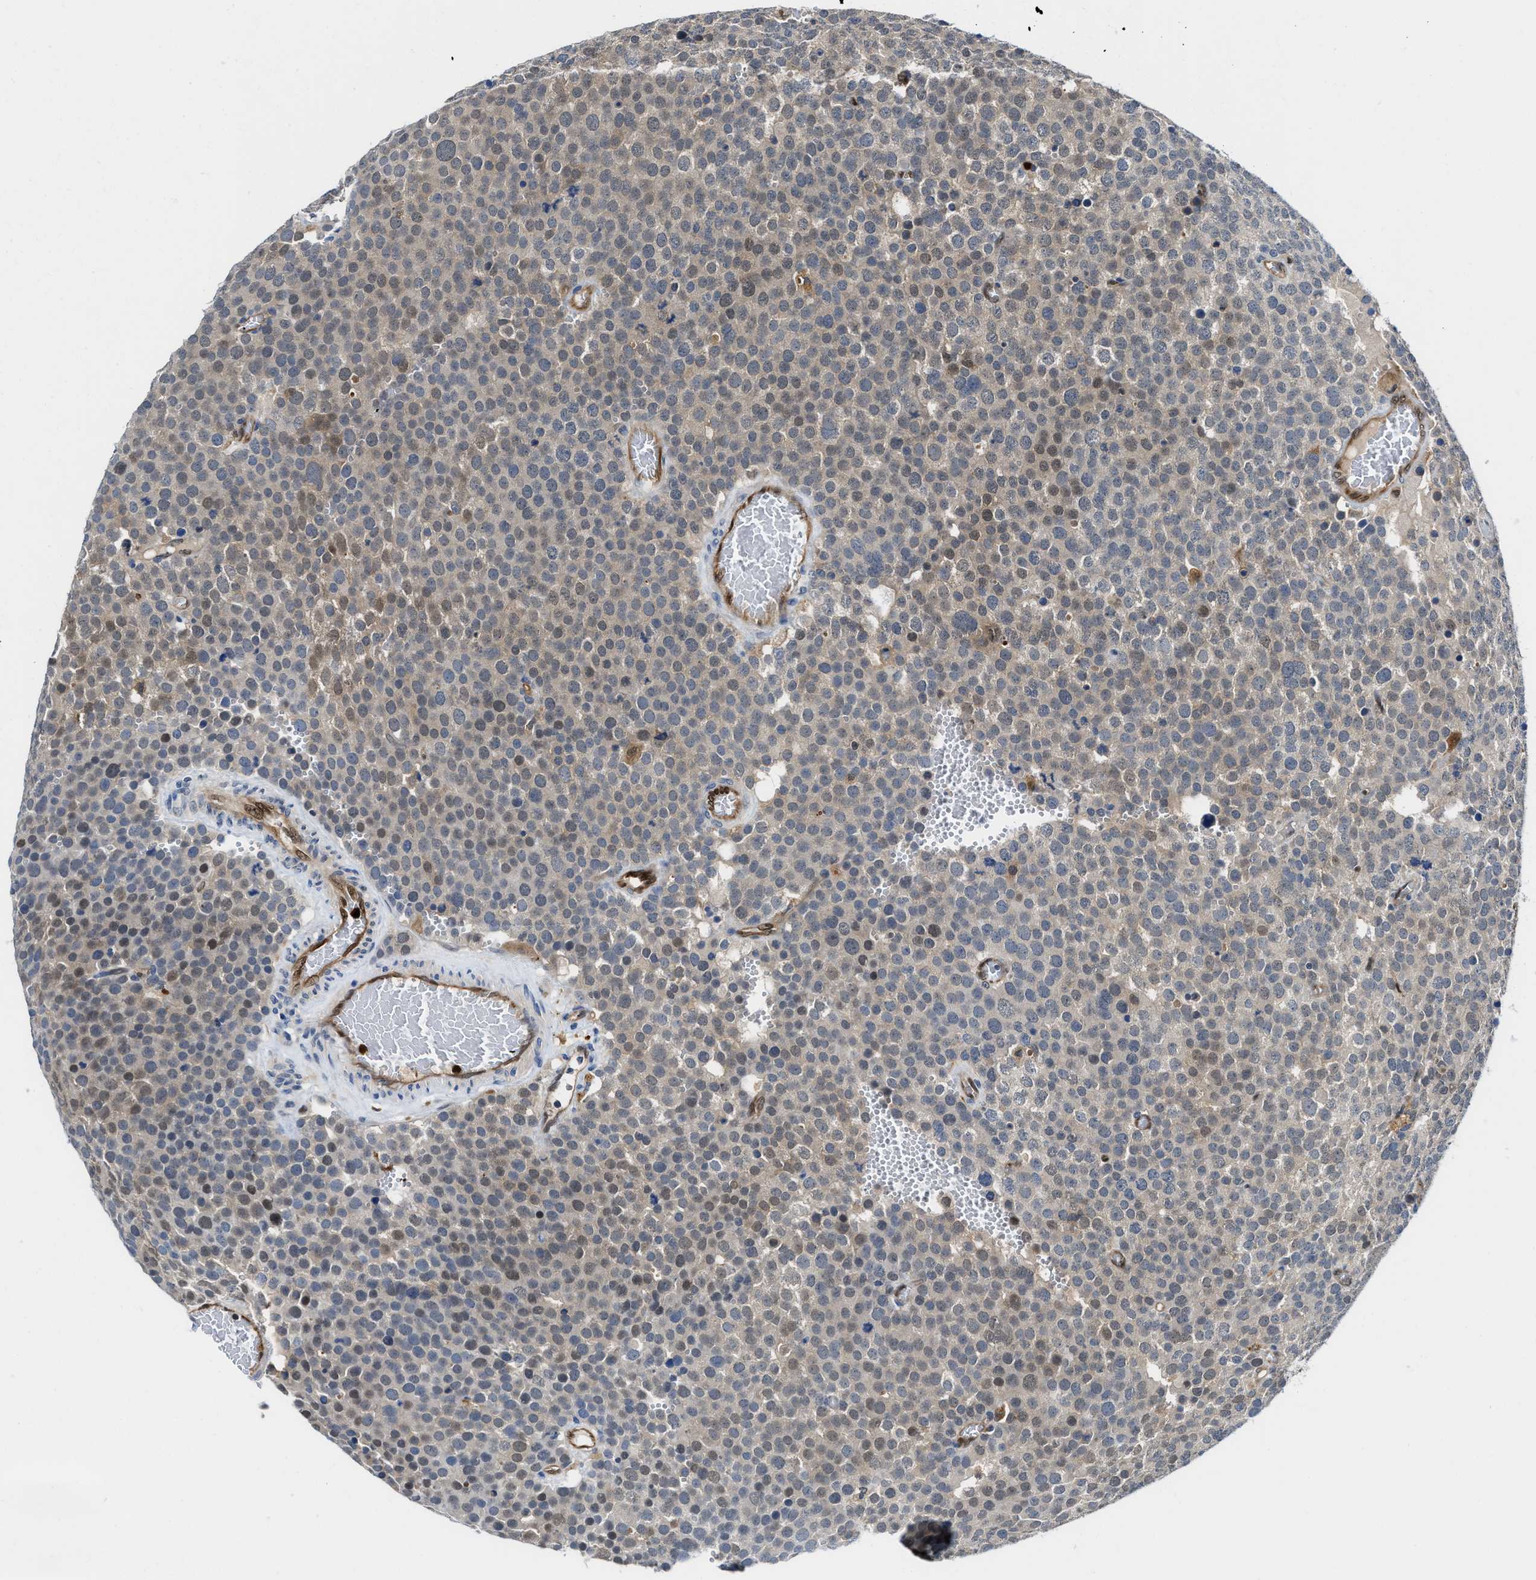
{"staining": {"intensity": "weak", "quantity": "25%-75%", "location": "nuclear"}, "tissue": "testis cancer", "cell_type": "Tumor cells", "image_type": "cancer", "snomed": [{"axis": "morphology", "description": "Normal tissue, NOS"}, {"axis": "morphology", "description": "Seminoma, NOS"}, {"axis": "topography", "description": "Testis"}], "caption": "DAB (3,3'-diaminobenzidine) immunohistochemical staining of human testis seminoma displays weak nuclear protein expression in approximately 25%-75% of tumor cells. The protein of interest is shown in brown color, while the nuclei are stained blue.", "gene": "LTA4H", "patient": {"sex": "male", "age": 71}}